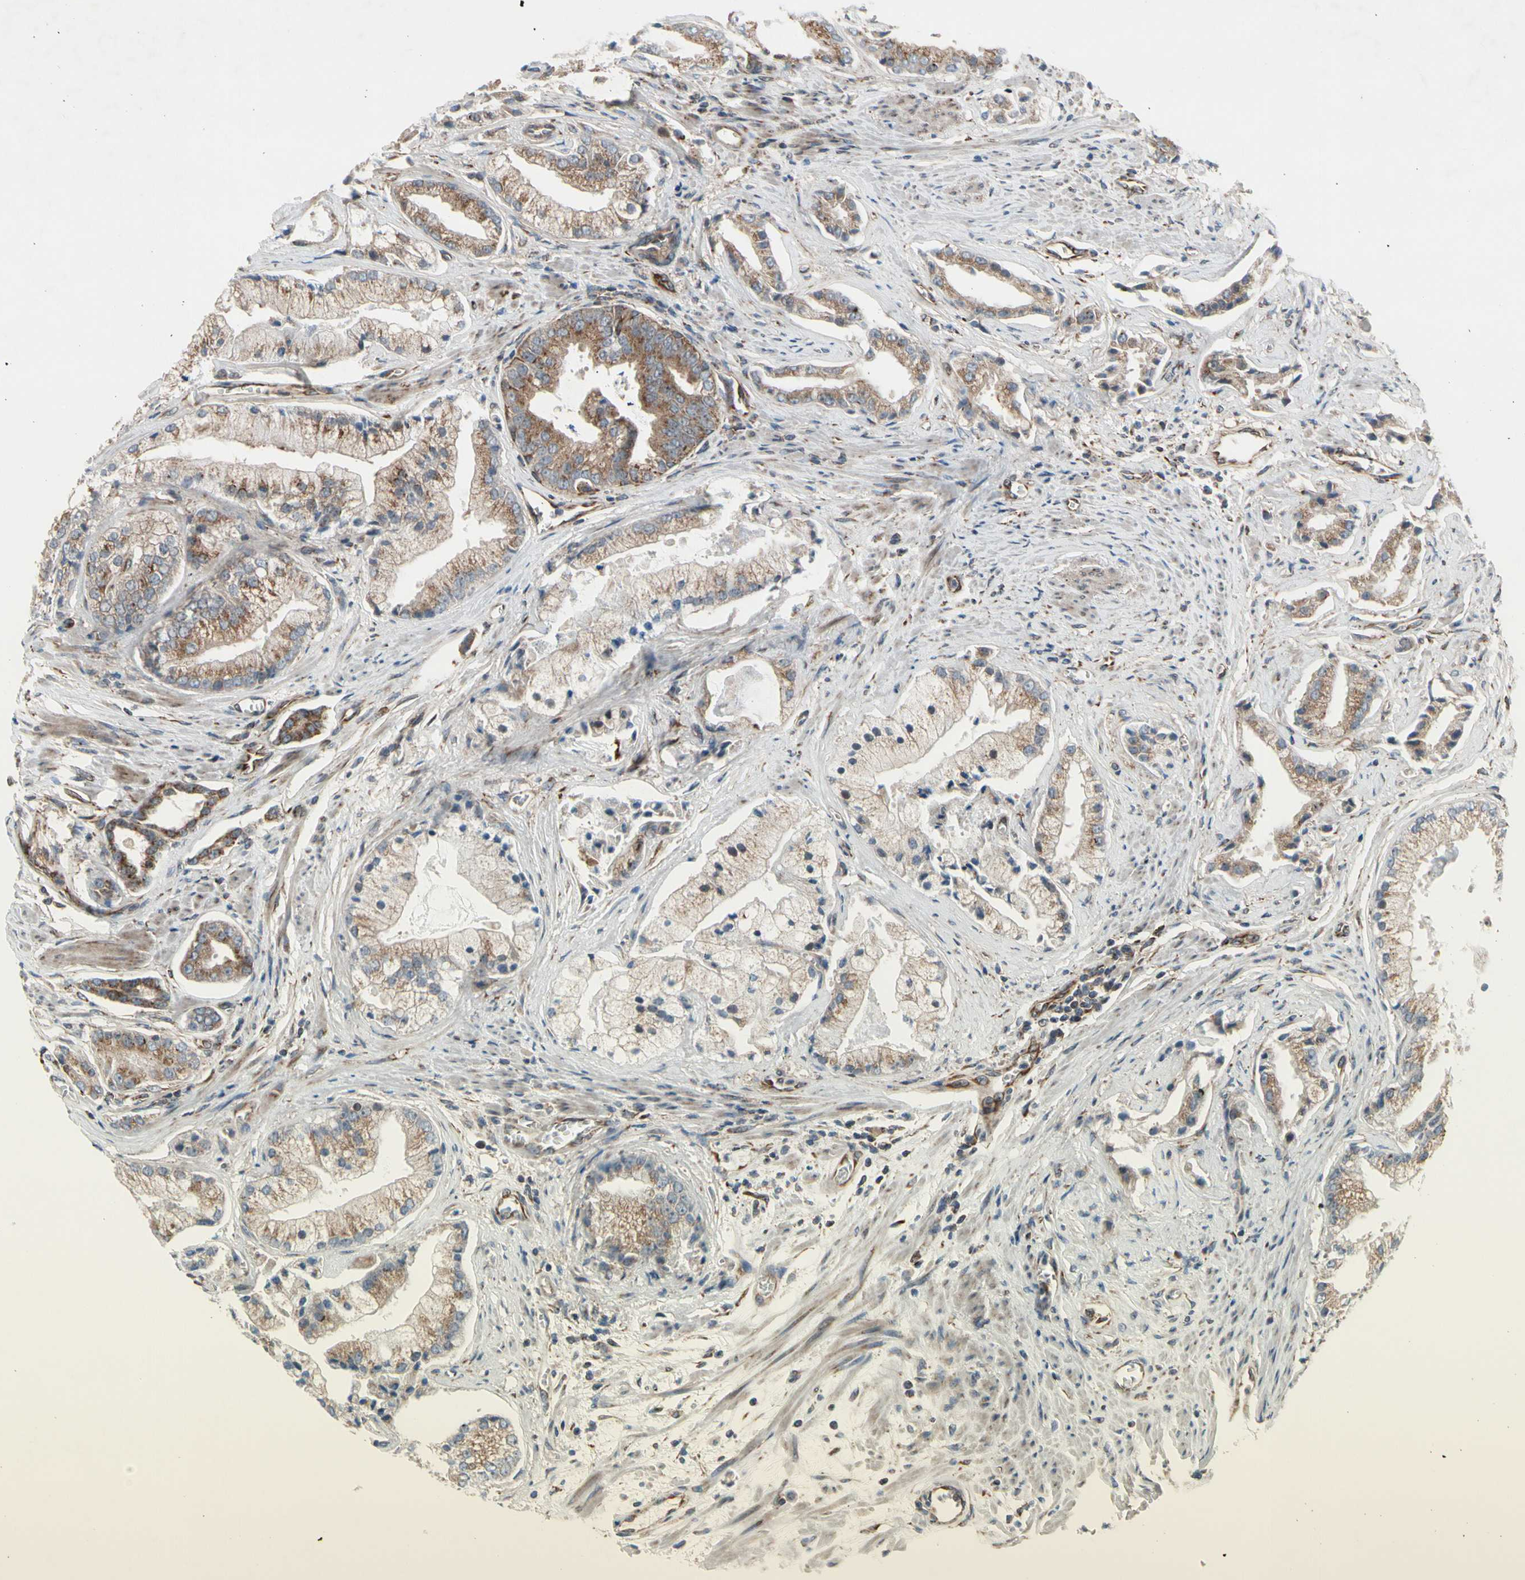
{"staining": {"intensity": "moderate", "quantity": ">75%", "location": "cytoplasmic/membranous"}, "tissue": "prostate cancer", "cell_type": "Tumor cells", "image_type": "cancer", "snomed": [{"axis": "morphology", "description": "Adenocarcinoma, High grade"}, {"axis": "topography", "description": "Prostate"}], "caption": "Prostate high-grade adenocarcinoma stained with DAB IHC demonstrates medium levels of moderate cytoplasmic/membranous positivity in approximately >75% of tumor cells. Nuclei are stained in blue.", "gene": "SLC39A9", "patient": {"sex": "male", "age": 67}}